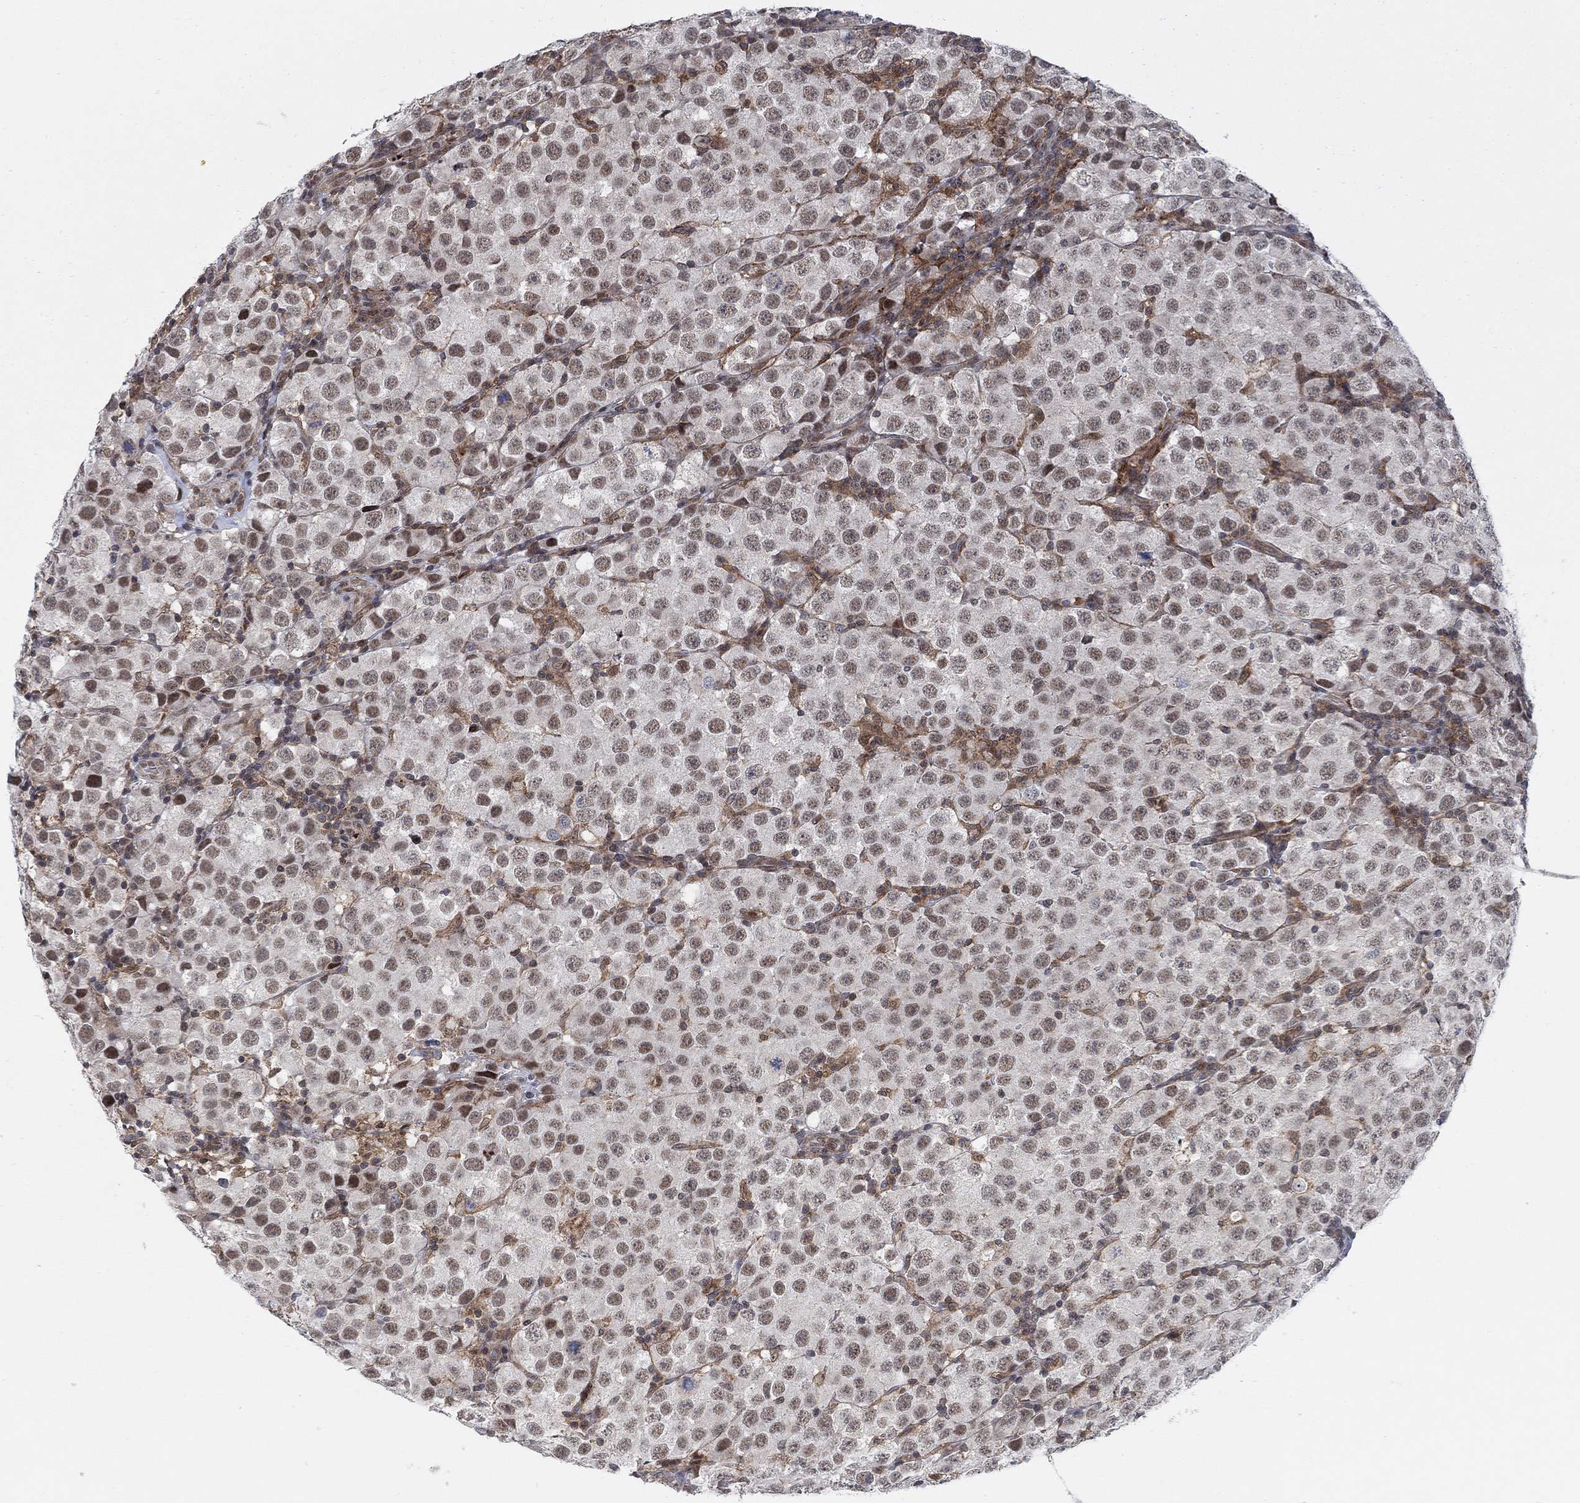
{"staining": {"intensity": "moderate", "quantity": "25%-75%", "location": "nuclear"}, "tissue": "testis cancer", "cell_type": "Tumor cells", "image_type": "cancer", "snomed": [{"axis": "morphology", "description": "Seminoma, NOS"}, {"axis": "topography", "description": "Testis"}], "caption": "A histopathology image showing moderate nuclear expression in about 25%-75% of tumor cells in testis seminoma, as visualized by brown immunohistochemical staining.", "gene": "PWWP2B", "patient": {"sex": "male", "age": 34}}